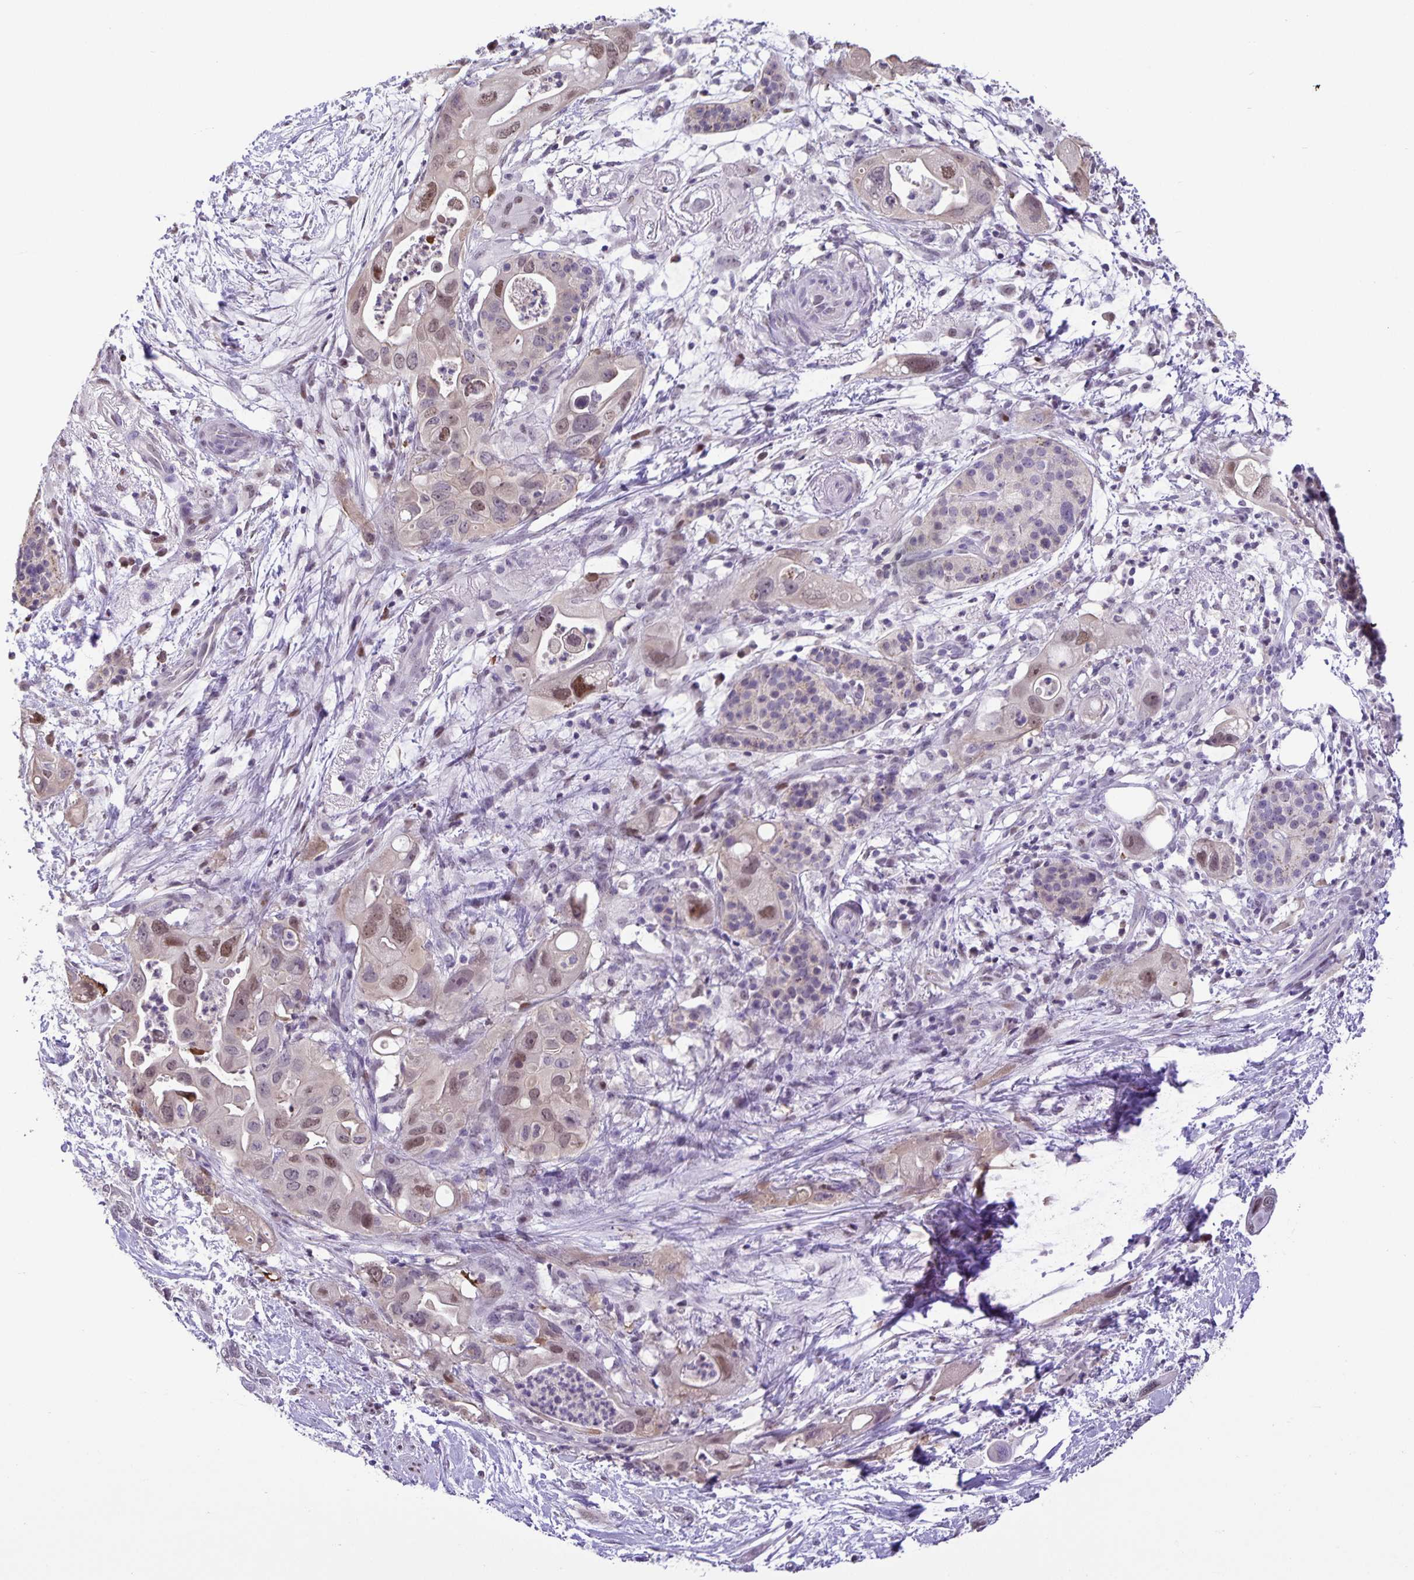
{"staining": {"intensity": "weak", "quantity": "25%-75%", "location": "nuclear"}, "tissue": "pancreatic cancer", "cell_type": "Tumor cells", "image_type": "cancer", "snomed": [{"axis": "morphology", "description": "Adenocarcinoma, NOS"}, {"axis": "topography", "description": "Pancreas"}], "caption": "A brown stain shows weak nuclear positivity of a protein in human pancreatic adenocarcinoma tumor cells. The staining was performed using DAB (3,3'-diaminobenzidine) to visualize the protein expression in brown, while the nuclei were stained in blue with hematoxylin (Magnification: 20x).", "gene": "ONECUT2", "patient": {"sex": "female", "age": 72}}